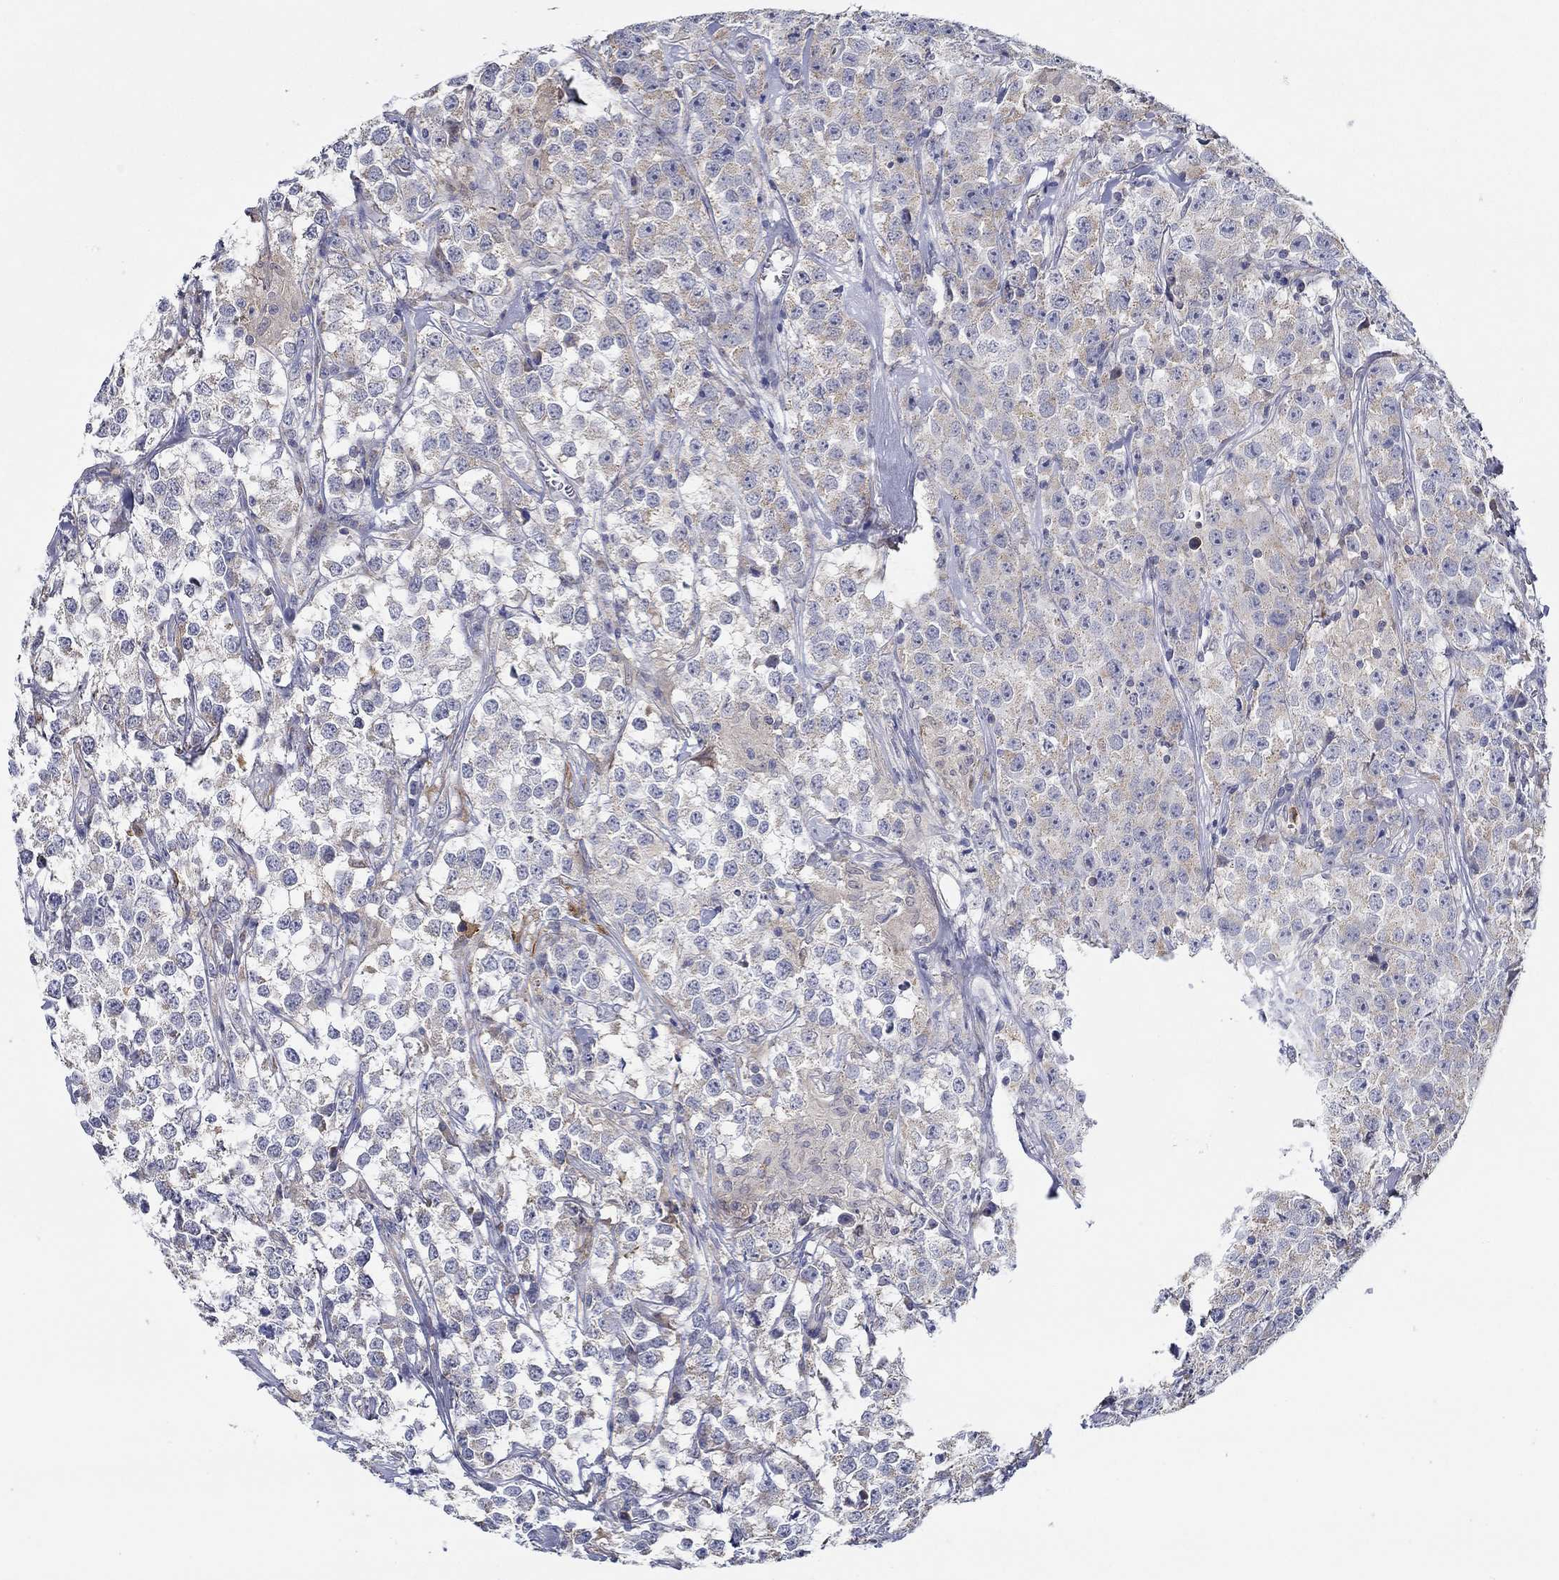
{"staining": {"intensity": "weak", "quantity": "25%-75%", "location": "cytoplasmic/membranous"}, "tissue": "testis cancer", "cell_type": "Tumor cells", "image_type": "cancer", "snomed": [{"axis": "morphology", "description": "Seminoma, NOS"}, {"axis": "topography", "description": "Testis"}], "caption": "DAB (3,3'-diaminobenzidine) immunohistochemical staining of testis cancer (seminoma) exhibits weak cytoplasmic/membranous protein positivity in approximately 25%-75% of tumor cells. The protein of interest is shown in brown color, while the nuclei are stained blue.", "gene": "CFAP61", "patient": {"sex": "male", "age": 59}}